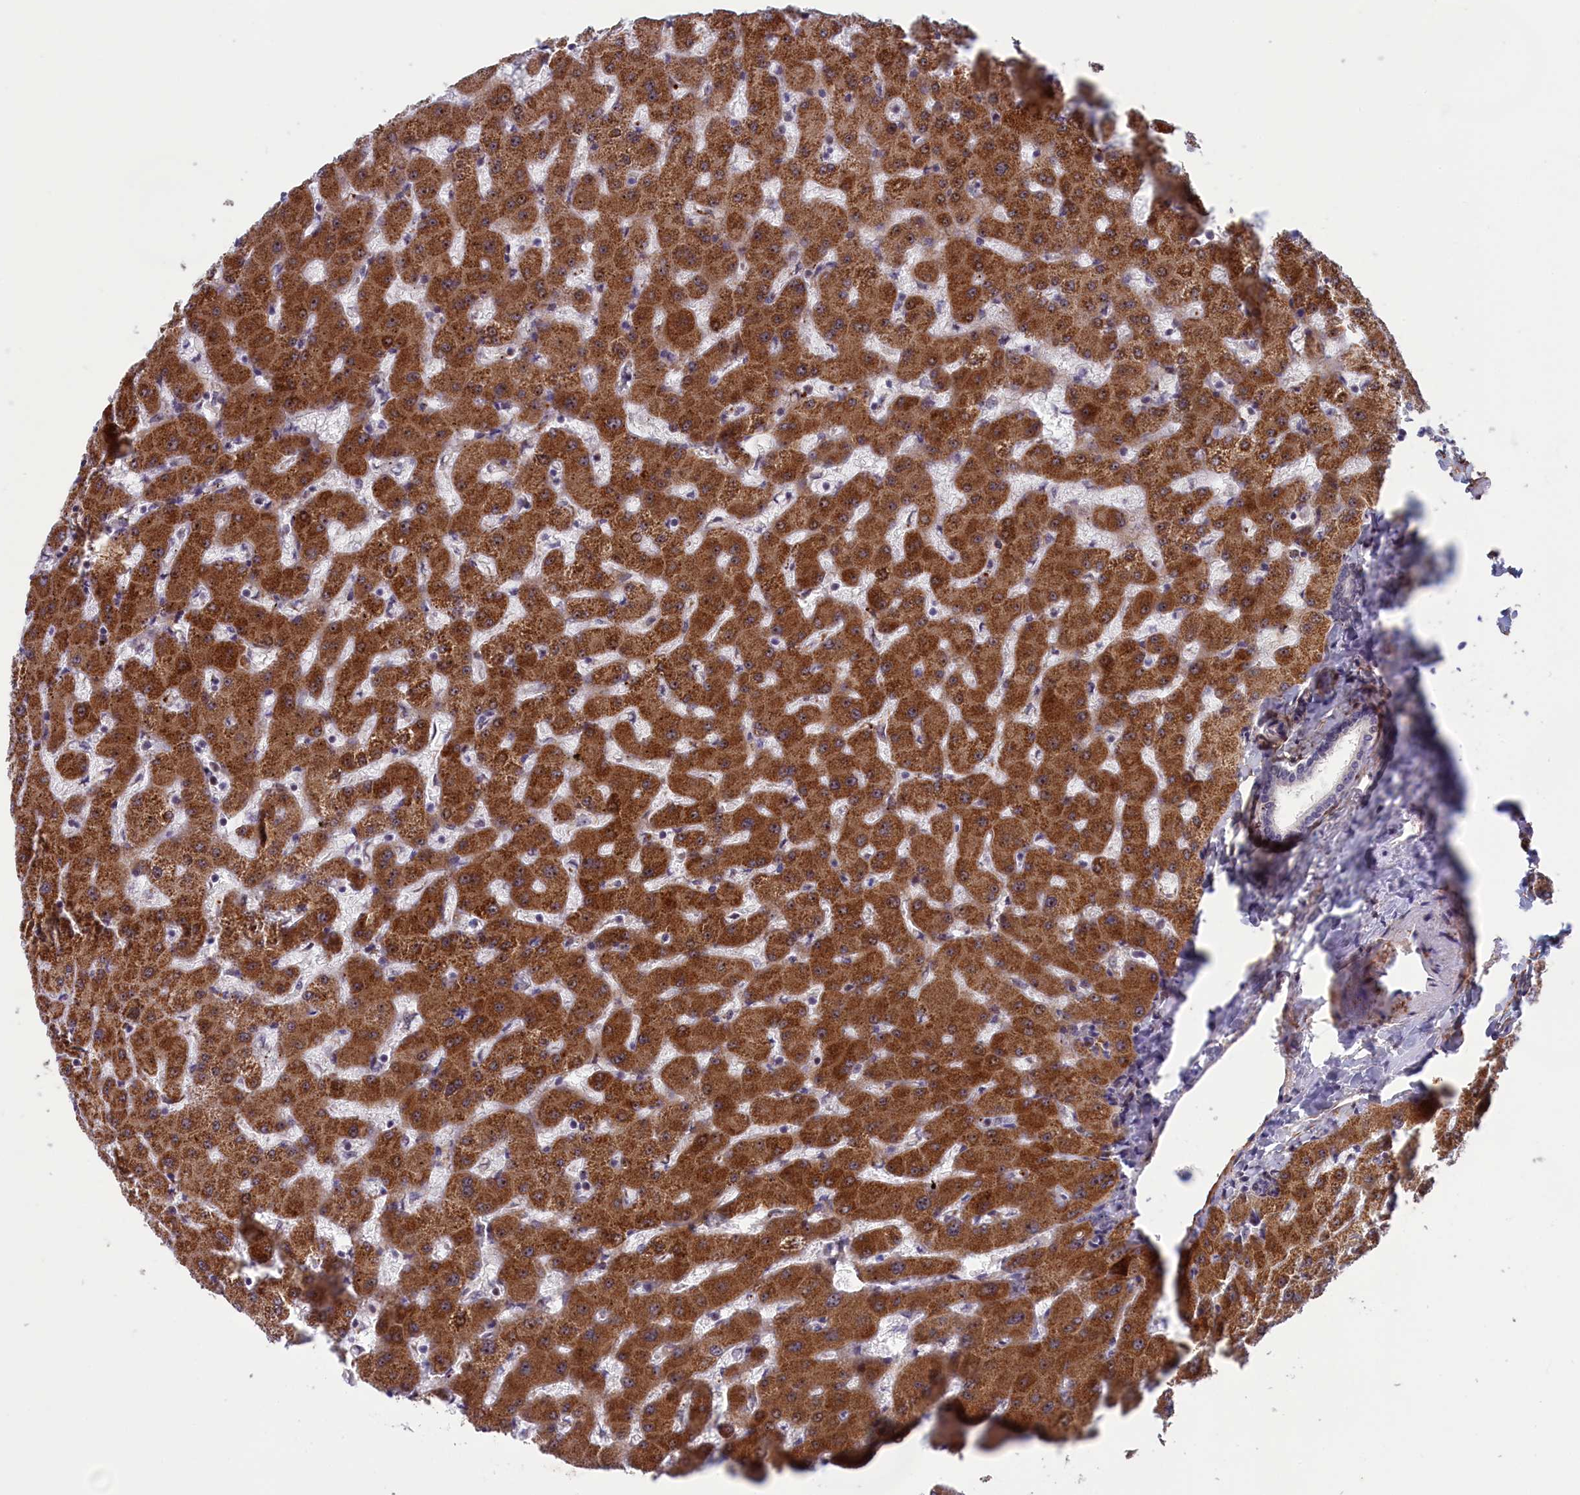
{"staining": {"intensity": "negative", "quantity": "none", "location": "none"}, "tissue": "liver", "cell_type": "Cholangiocytes", "image_type": "normal", "snomed": [{"axis": "morphology", "description": "Normal tissue, NOS"}, {"axis": "topography", "description": "Liver"}], "caption": "Protein analysis of benign liver reveals no significant expression in cholangiocytes.", "gene": "PPAN", "patient": {"sex": "female", "age": 63}}